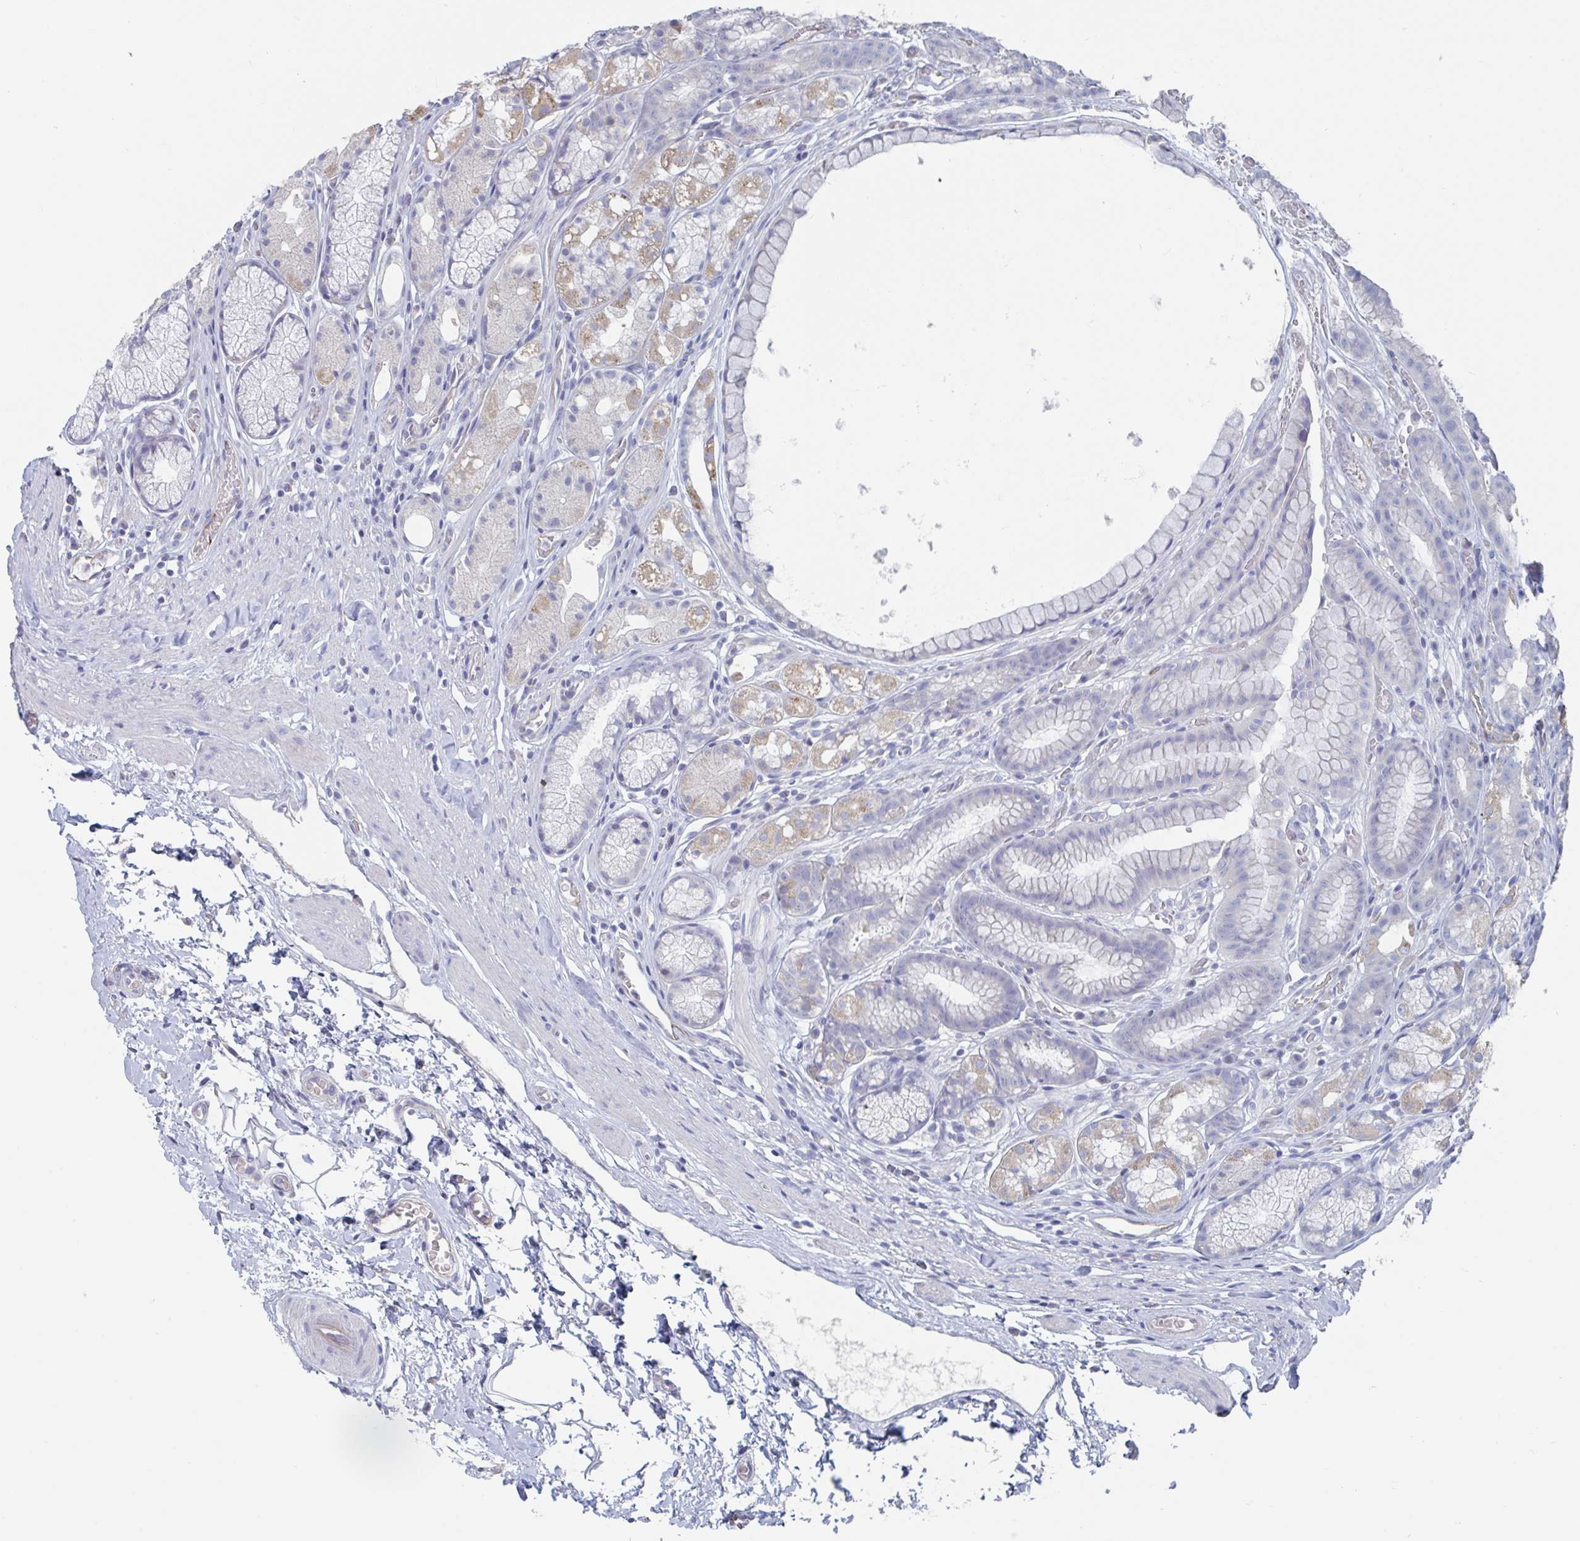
{"staining": {"intensity": "moderate", "quantity": "<25%", "location": "cytoplasmic/membranous"}, "tissue": "stomach", "cell_type": "Glandular cells", "image_type": "normal", "snomed": [{"axis": "morphology", "description": "Normal tissue, NOS"}, {"axis": "topography", "description": "Smooth muscle"}, {"axis": "topography", "description": "Stomach"}], "caption": "This micrograph reveals normal stomach stained with IHC to label a protein in brown. The cytoplasmic/membranous of glandular cells show moderate positivity for the protein. Nuclei are counter-stained blue.", "gene": "ABHD16A", "patient": {"sex": "male", "age": 70}}